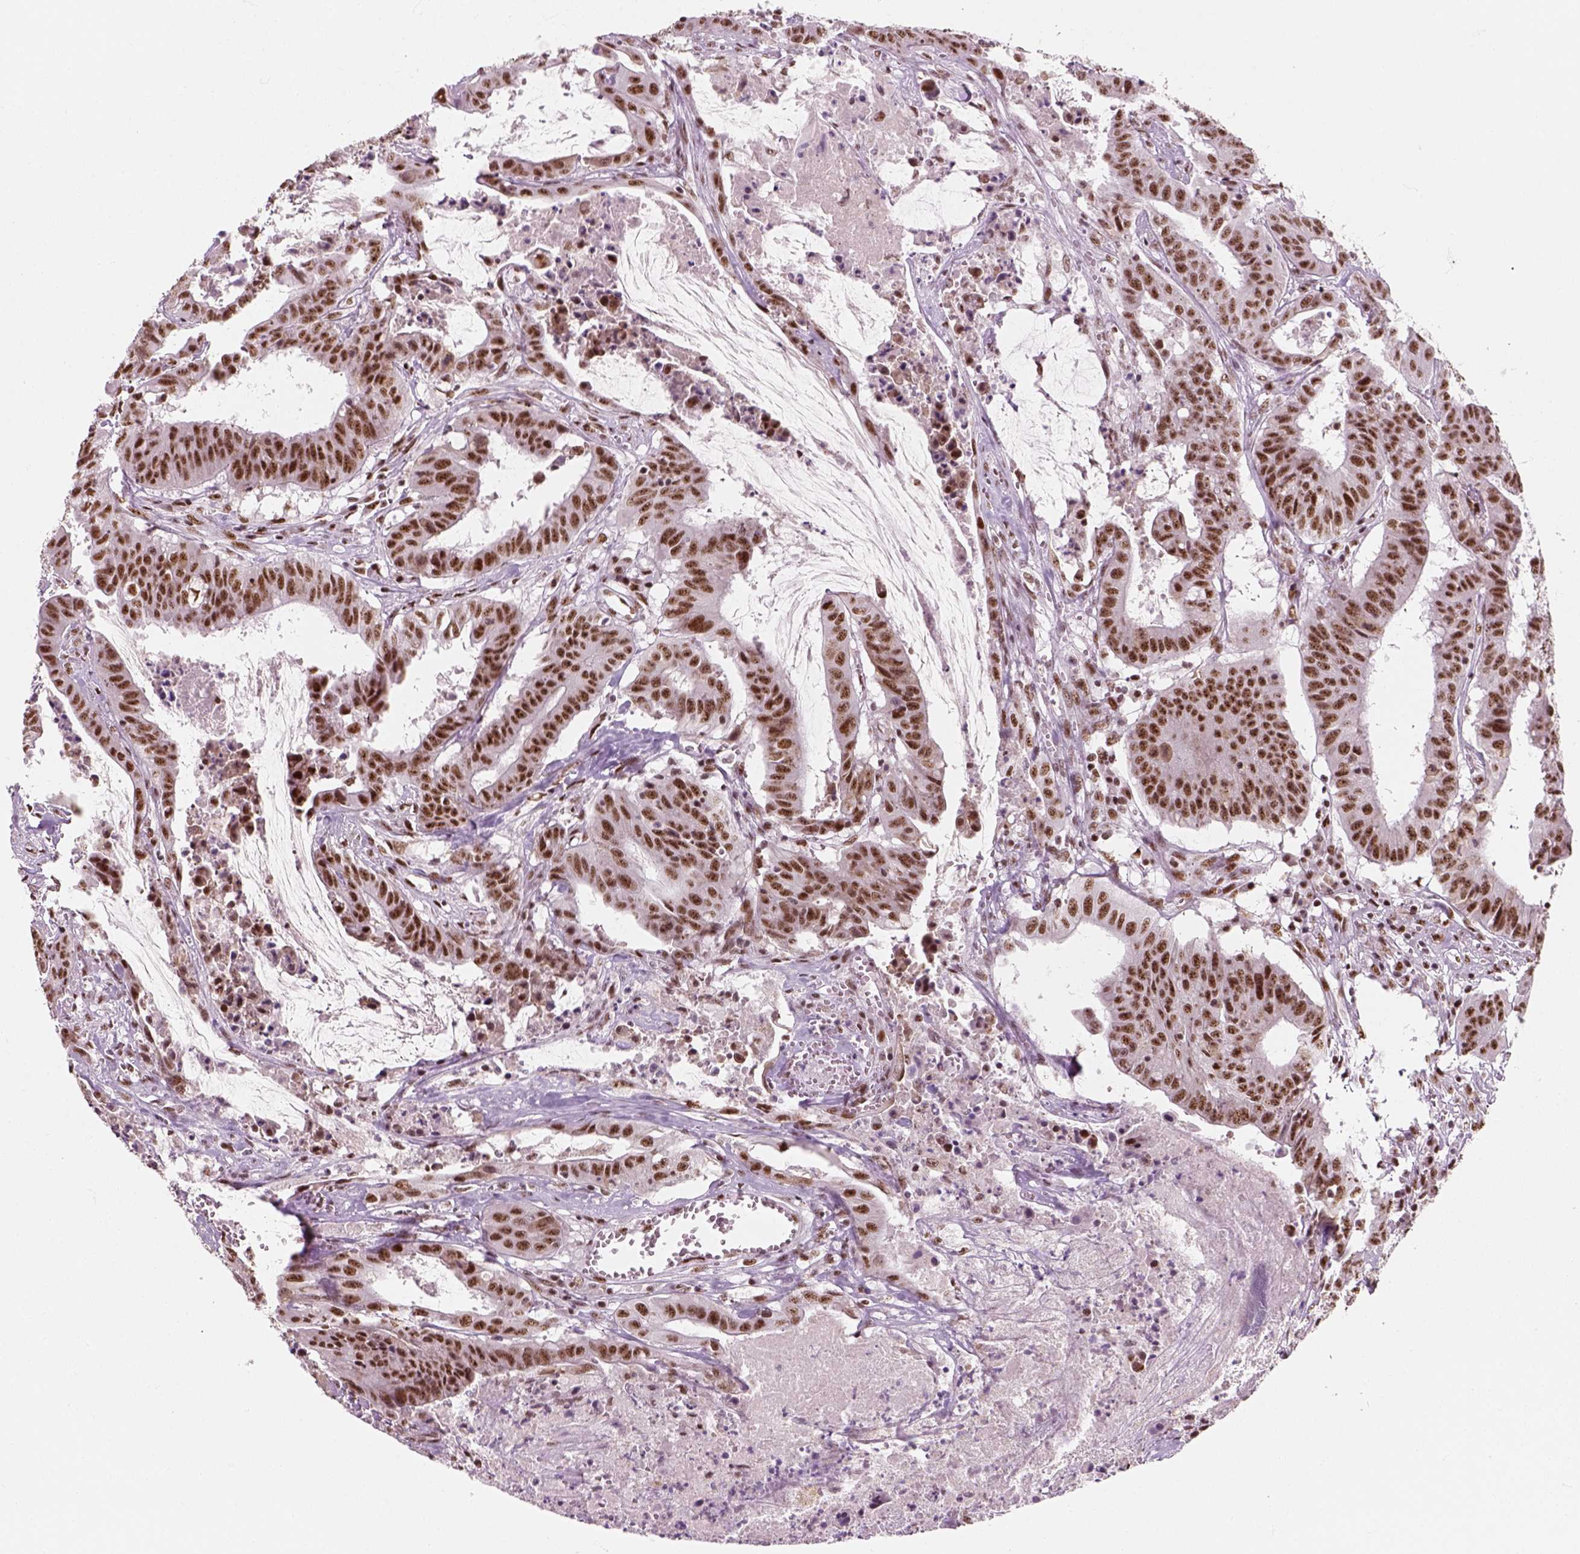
{"staining": {"intensity": "strong", "quantity": ">75%", "location": "nuclear"}, "tissue": "colorectal cancer", "cell_type": "Tumor cells", "image_type": "cancer", "snomed": [{"axis": "morphology", "description": "Adenocarcinoma, NOS"}, {"axis": "topography", "description": "Colon"}], "caption": "Immunohistochemistry (IHC) (DAB) staining of colorectal cancer (adenocarcinoma) shows strong nuclear protein expression in about >75% of tumor cells. (Brightfield microscopy of DAB IHC at high magnification).", "gene": "GTF2F1", "patient": {"sex": "male", "age": 33}}